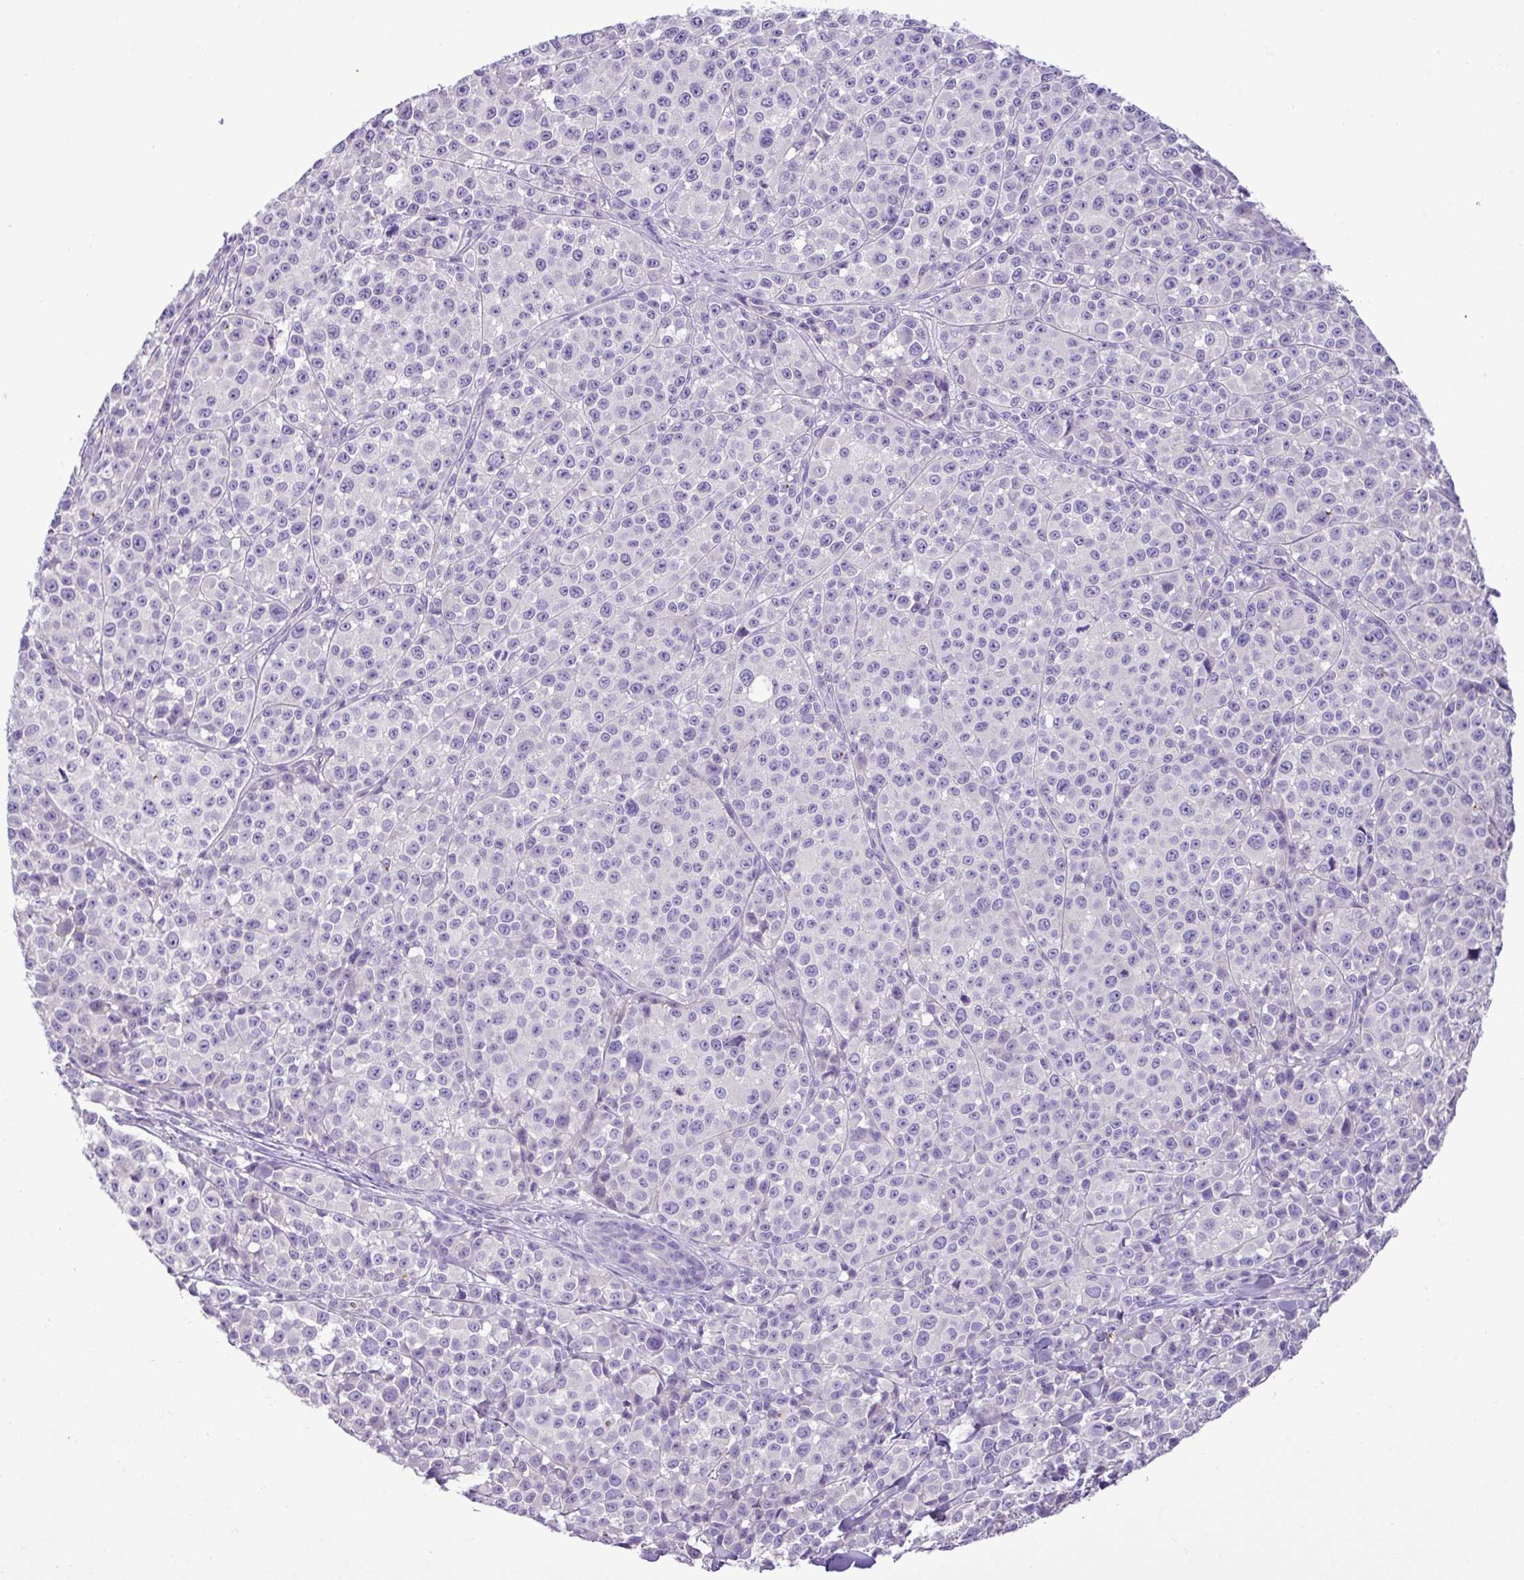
{"staining": {"intensity": "negative", "quantity": "none", "location": "none"}, "tissue": "melanoma", "cell_type": "Tumor cells", "image_type": "cancer", "snomed": [{"axis": "morphology", "description": "Malignant melanoma, NOS"}, {"axis": "topography", "description": "Skin"}], "caption": "An immunohistochemistry image of malignant melanoma is shown. There is no staining in tumor cells of malignant melanoma. (DAB (3,3'-diaminobenzidine) immunohistochemistry with hematoxylin counter stain).", "gene": "ZNF334", "patient": {"sex": "female", "age": 35}}